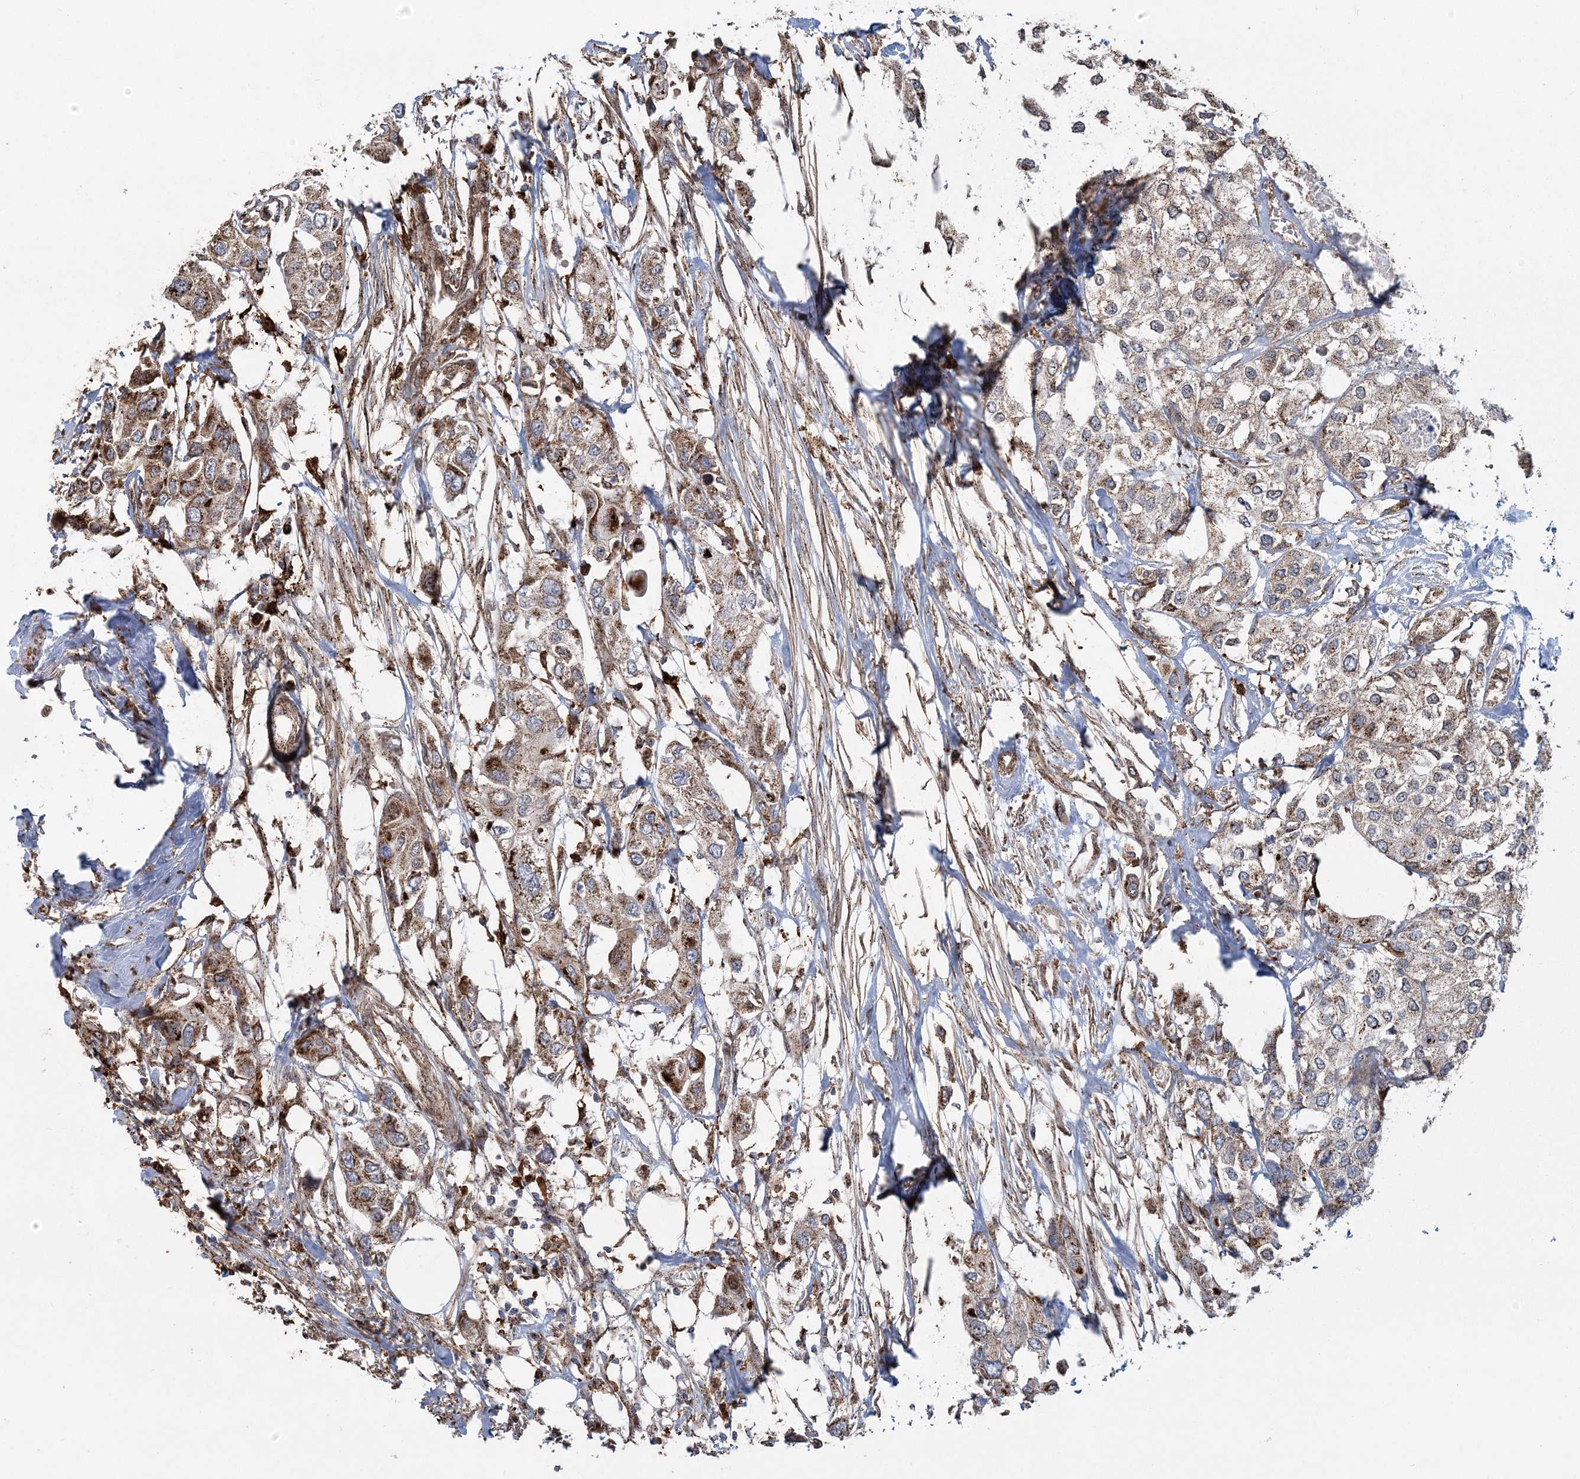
{"staining": {"intensity": "moderate", "quantity": ">75%", "location": "cytoplasmic/membranous"}, "tissue": "urothelial cancer", "cell_type": "Tumor cells", "image_type": "cancer", "snomed": [{"axis": "morphology", "description": "Urothelial carcinoma, High grade"}, {"axis": "topography", "description": "Urinary bladder"}], "caption": "This photomicrograph exhibits urothelial cancer stained with immunohistochemistry (IHC) to label a protein in brown. The cytoplasmic/membranous of tumor cells show moderate positivity for the protein. Nuclei are counter-stained blue.", "gene": "TRAF3IP2", "patient": {"sex": "male", "age": 64}}